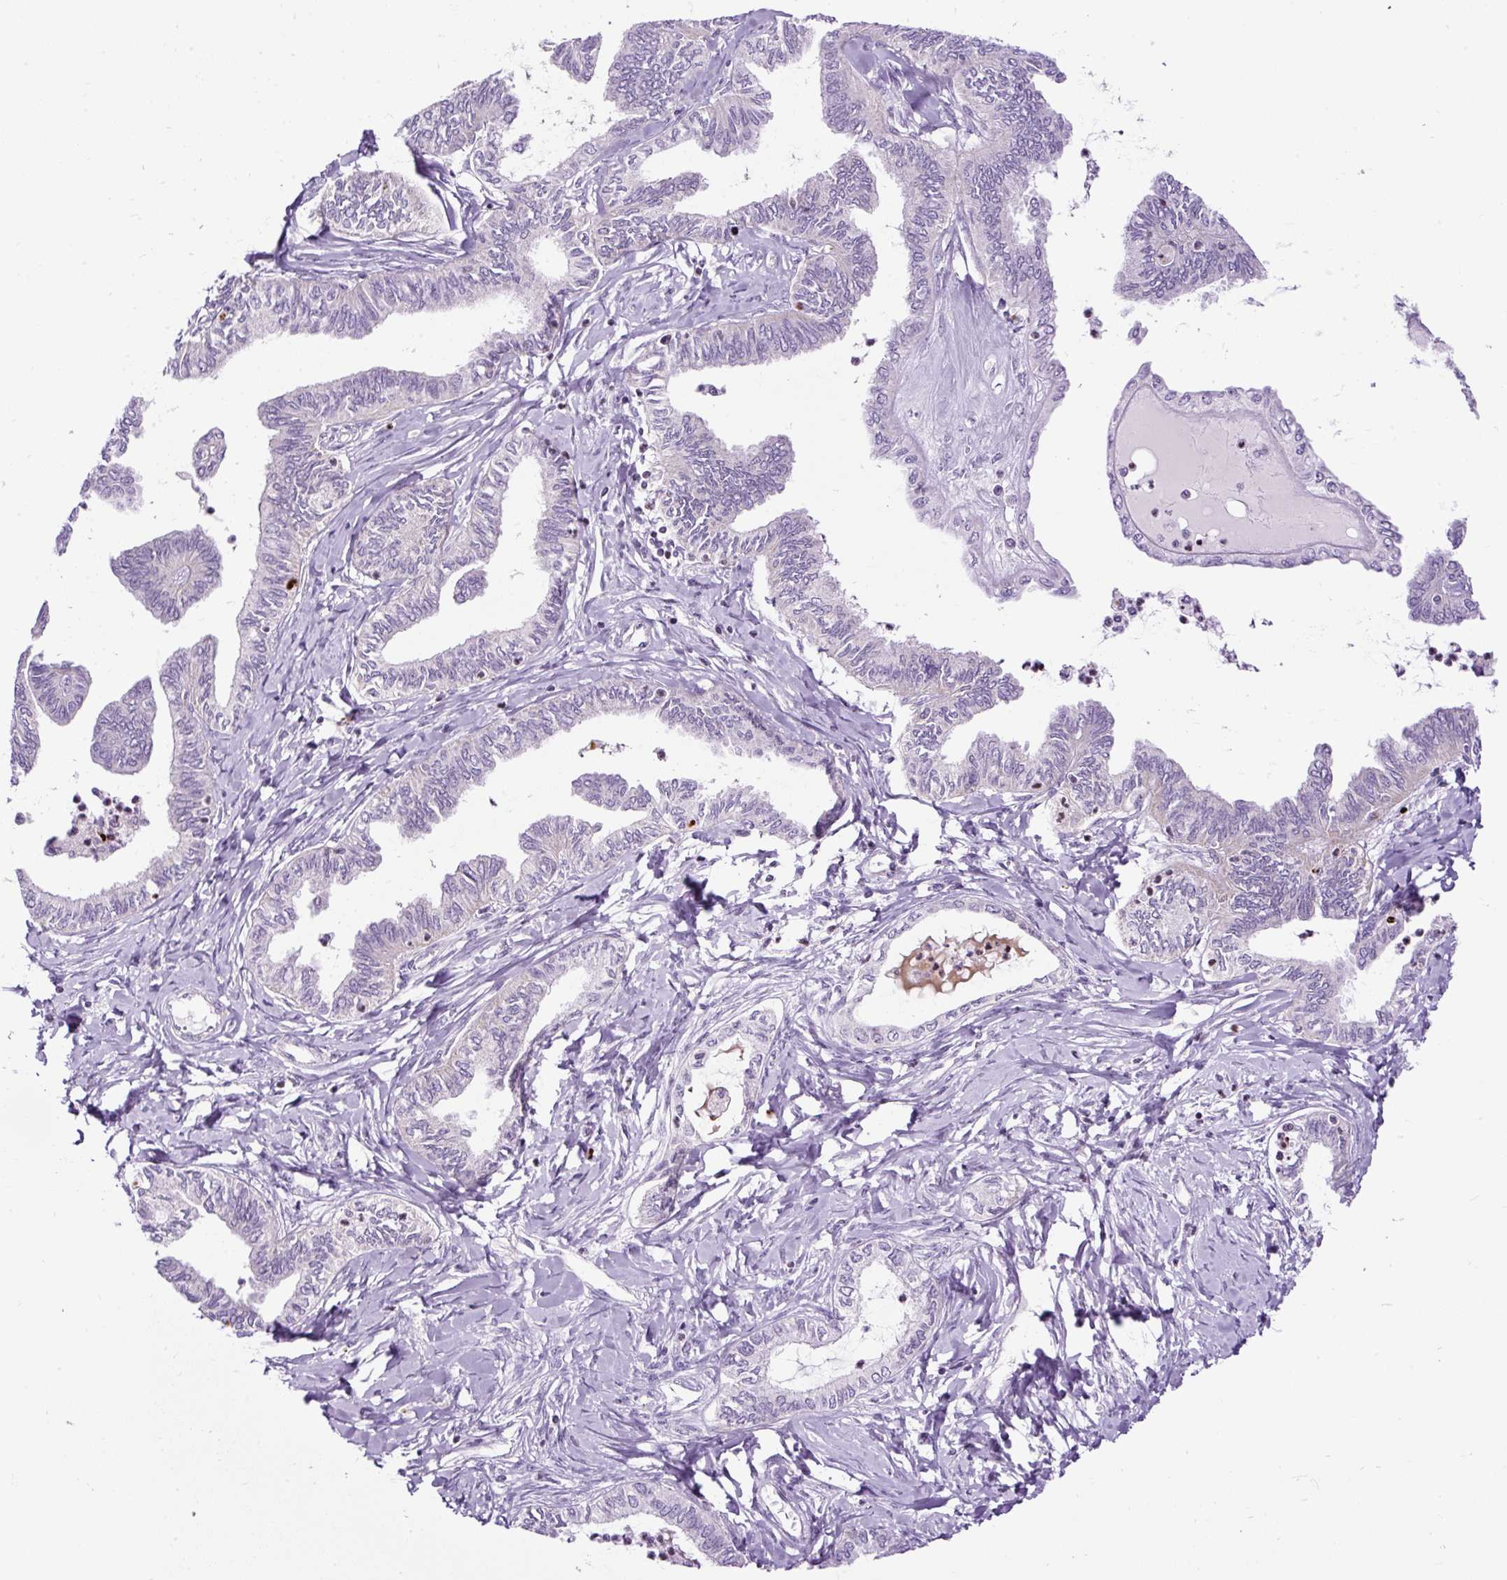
{"staining": {"intensity": "negative", "quantity": "none", "location": "none"}, "tissue": "ovarian cancer", "cell_type": "Tumor cells", "image_type": "cancer", "snomed": [{"axis": "morphology", "description": "Carcinoma, endometroid"}, {"axis": "topography", "description": "Ovary"}], "caption": "Photomicrograph shows no significant protein staining in tumor cells of endometroid carcinoma (ovarian).", "gene": "FMC1", "patient": {"sex": "female", "age": 70}}